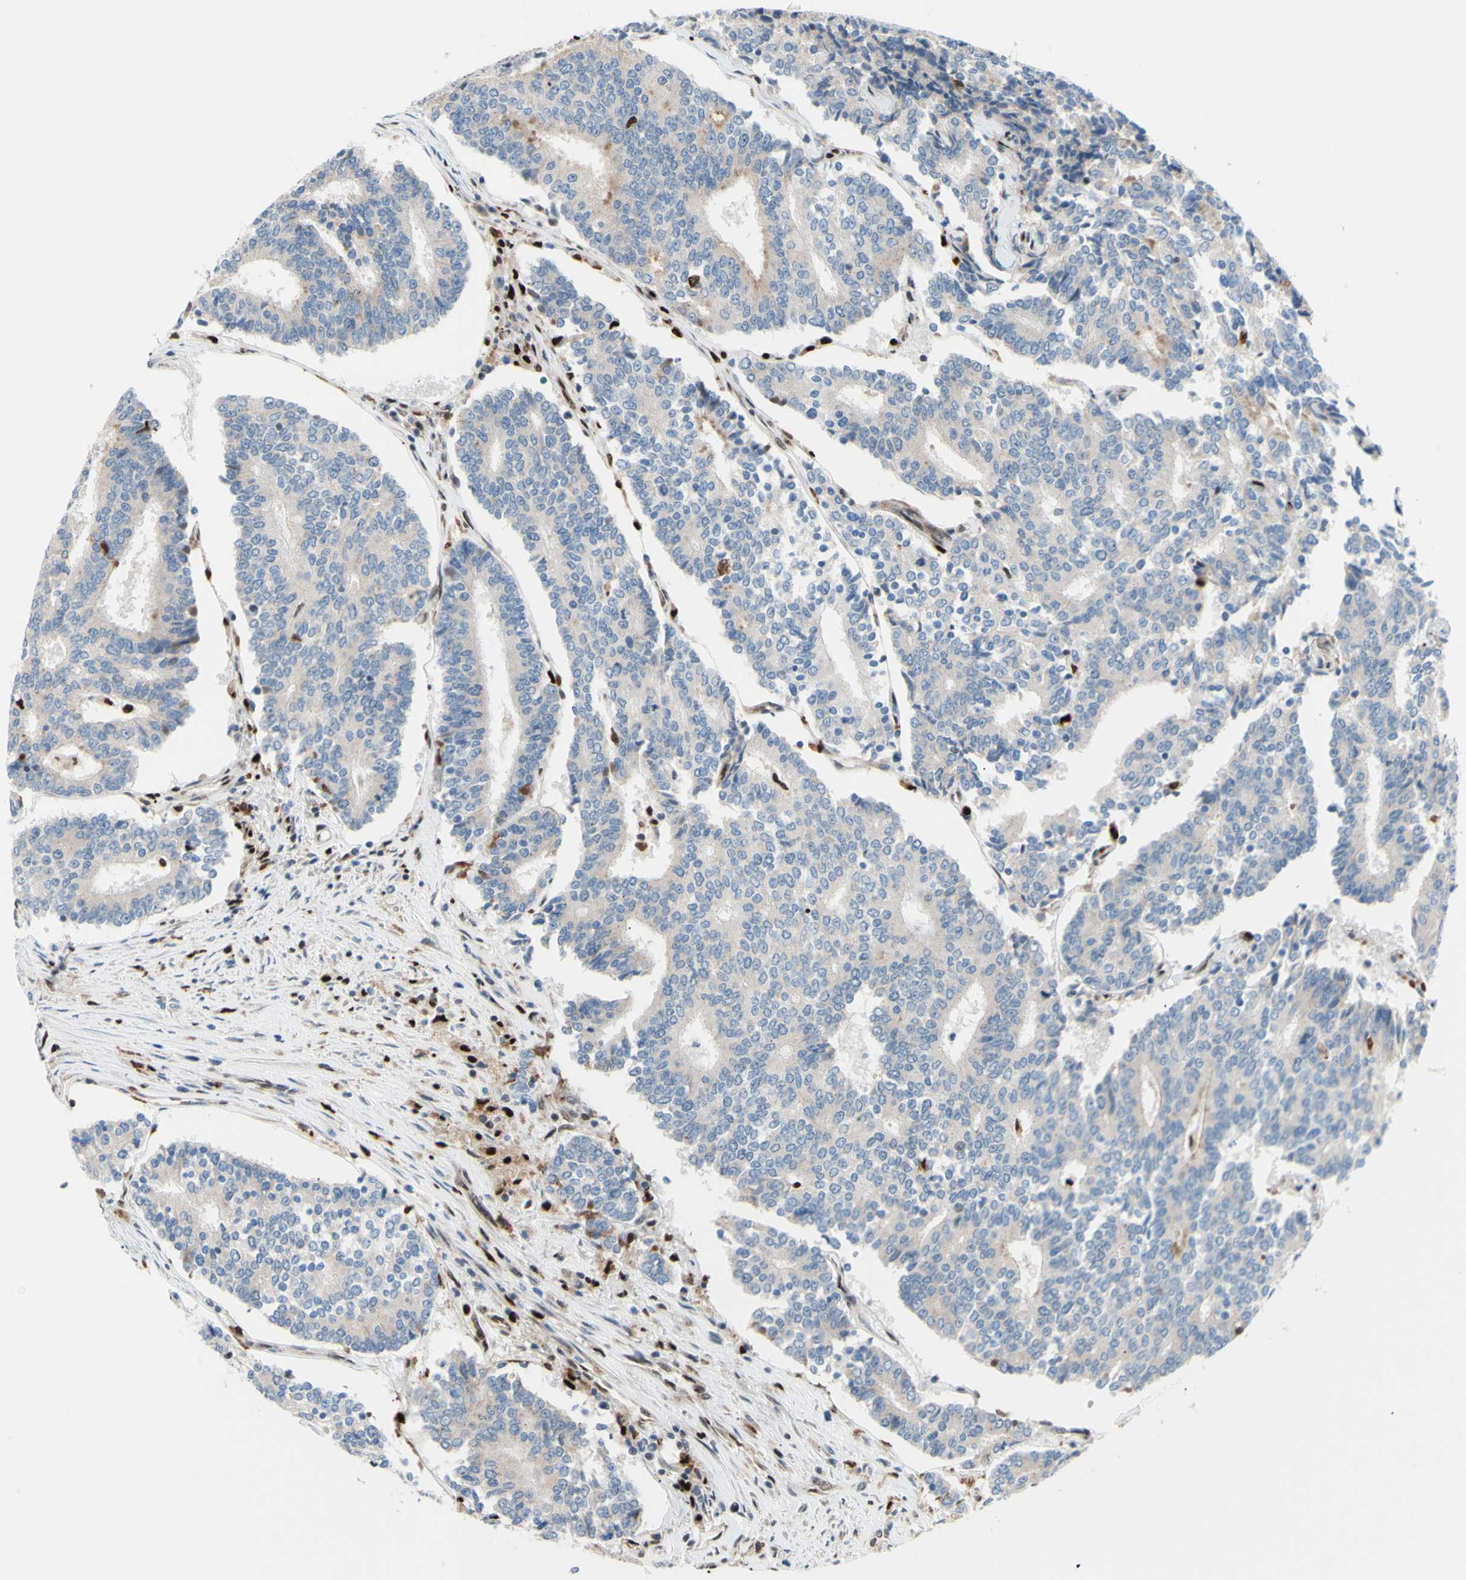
{"staining": {"intensity": "weak", "quantity": ">75%", "location": "cytoplasmic/membranous"}, "tissue": "prostate cancer", "cell_type": "Tumor cells", "image_type": "cancer", "snomed": [{"axis": "morphology", "description": "Normal tissue, NOS"}, {"axis": "morphology", "description": "Adenocarcinoma, High grade"}, {"axis": "topography", "description": "Prostate"}, {"axis": "topography", "description": "Seminal veicle"}], "caption": "This is a histology image of immunohistochemistry staining of prostate cancer, which shows weak positivity in the cytoplasmic/membranous of tumor cells.", "gene": "EED", "patient": {"sex": "male", "age": 55}}